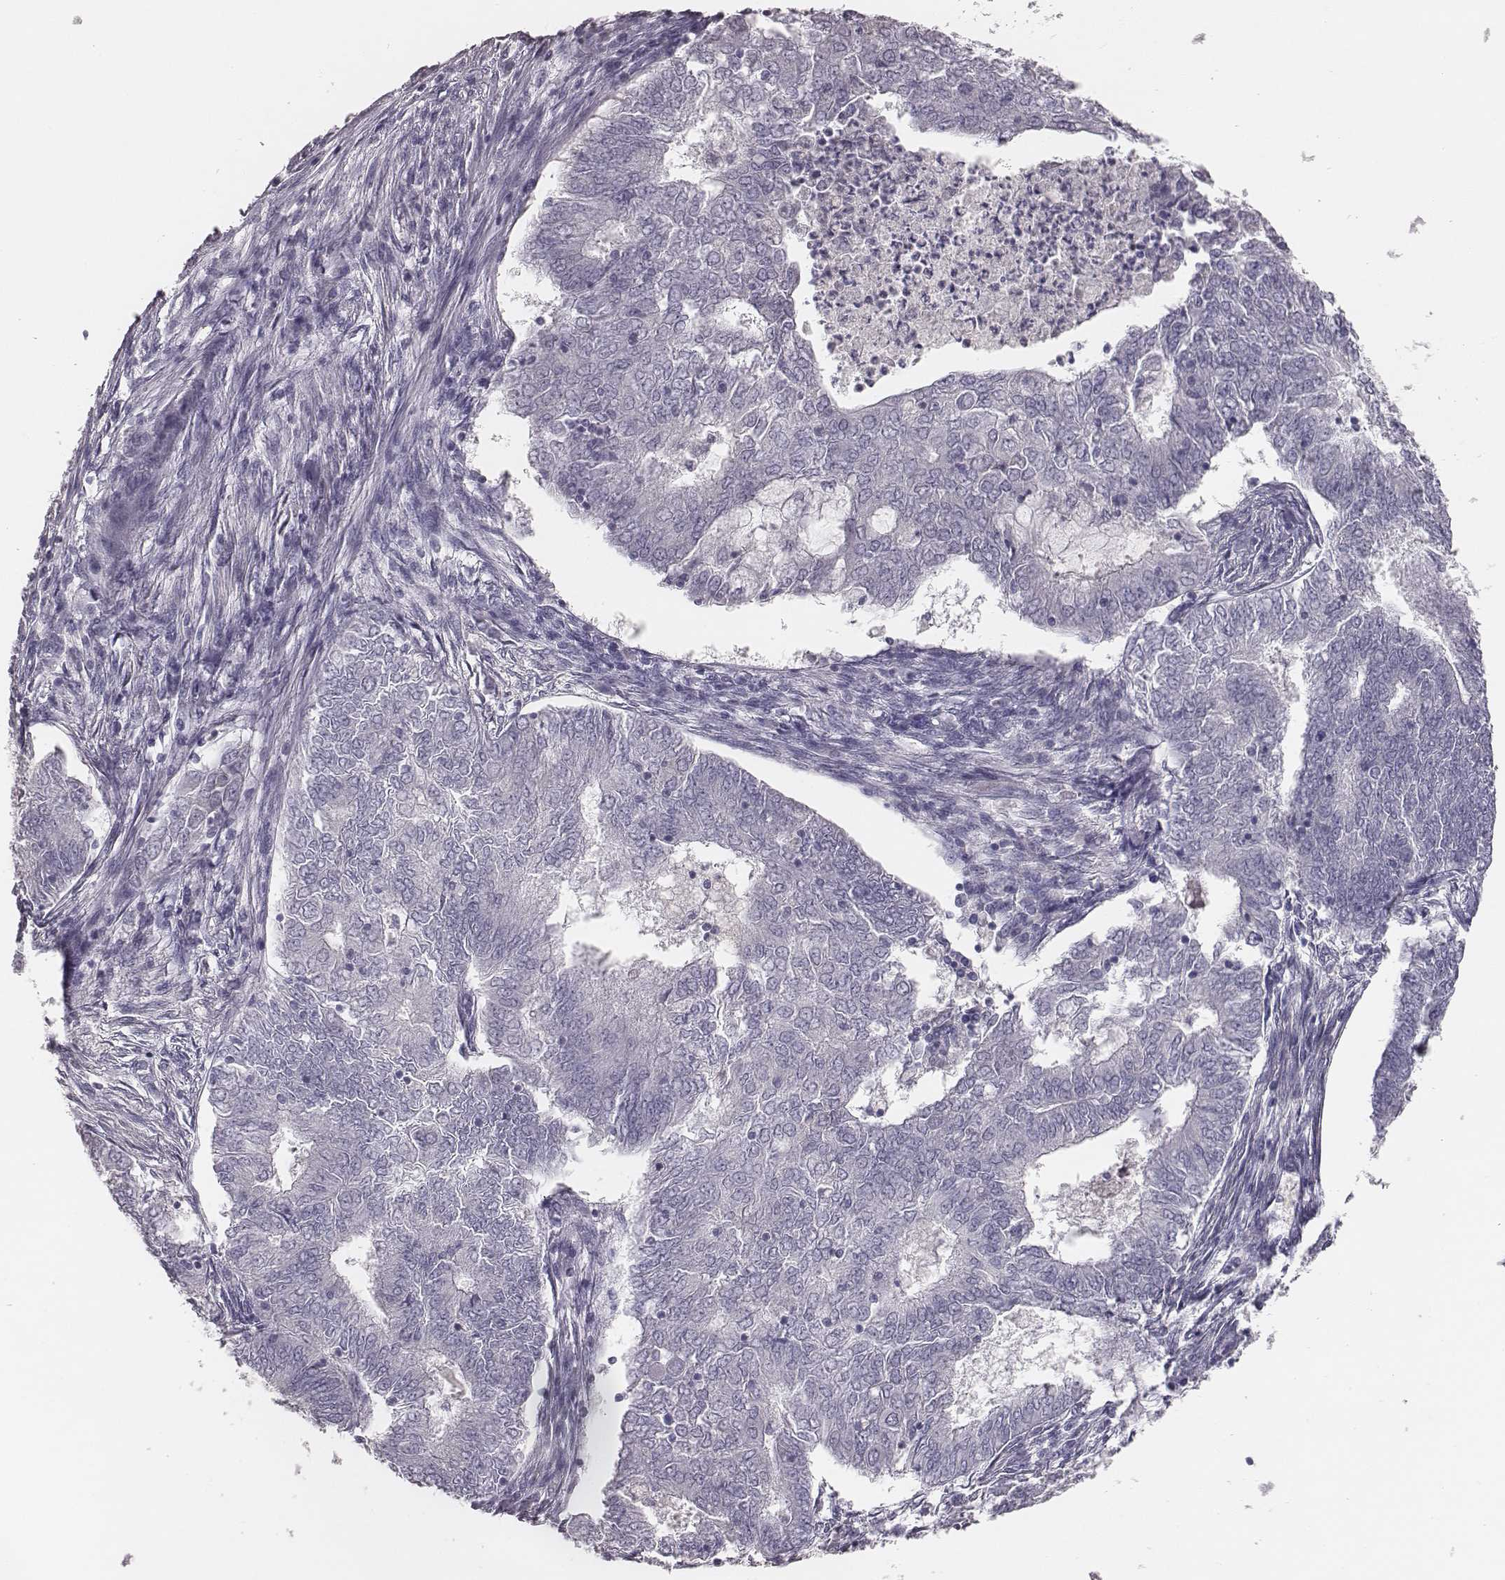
{"staining": {"intensity": "negative", "quantity": "none", "location": "none"}, "tissue": "endometrial cancer", "cell_type": "Tumor cells", "image_type": "cancer", "snomed": [{"axis": "morphology", "description": "Adenocarcinoma, NOS"}, {"axis": "topography", "description": "Endometrium"}], "caption": "Immunohistochemistry image of neoplastic tissue: endometrial adenocarcinoma stained with DAB exhibits no significant protein staining in tumor cells.", "gene": "MYH6", "patient": {"sex": "female", "age": 62}}